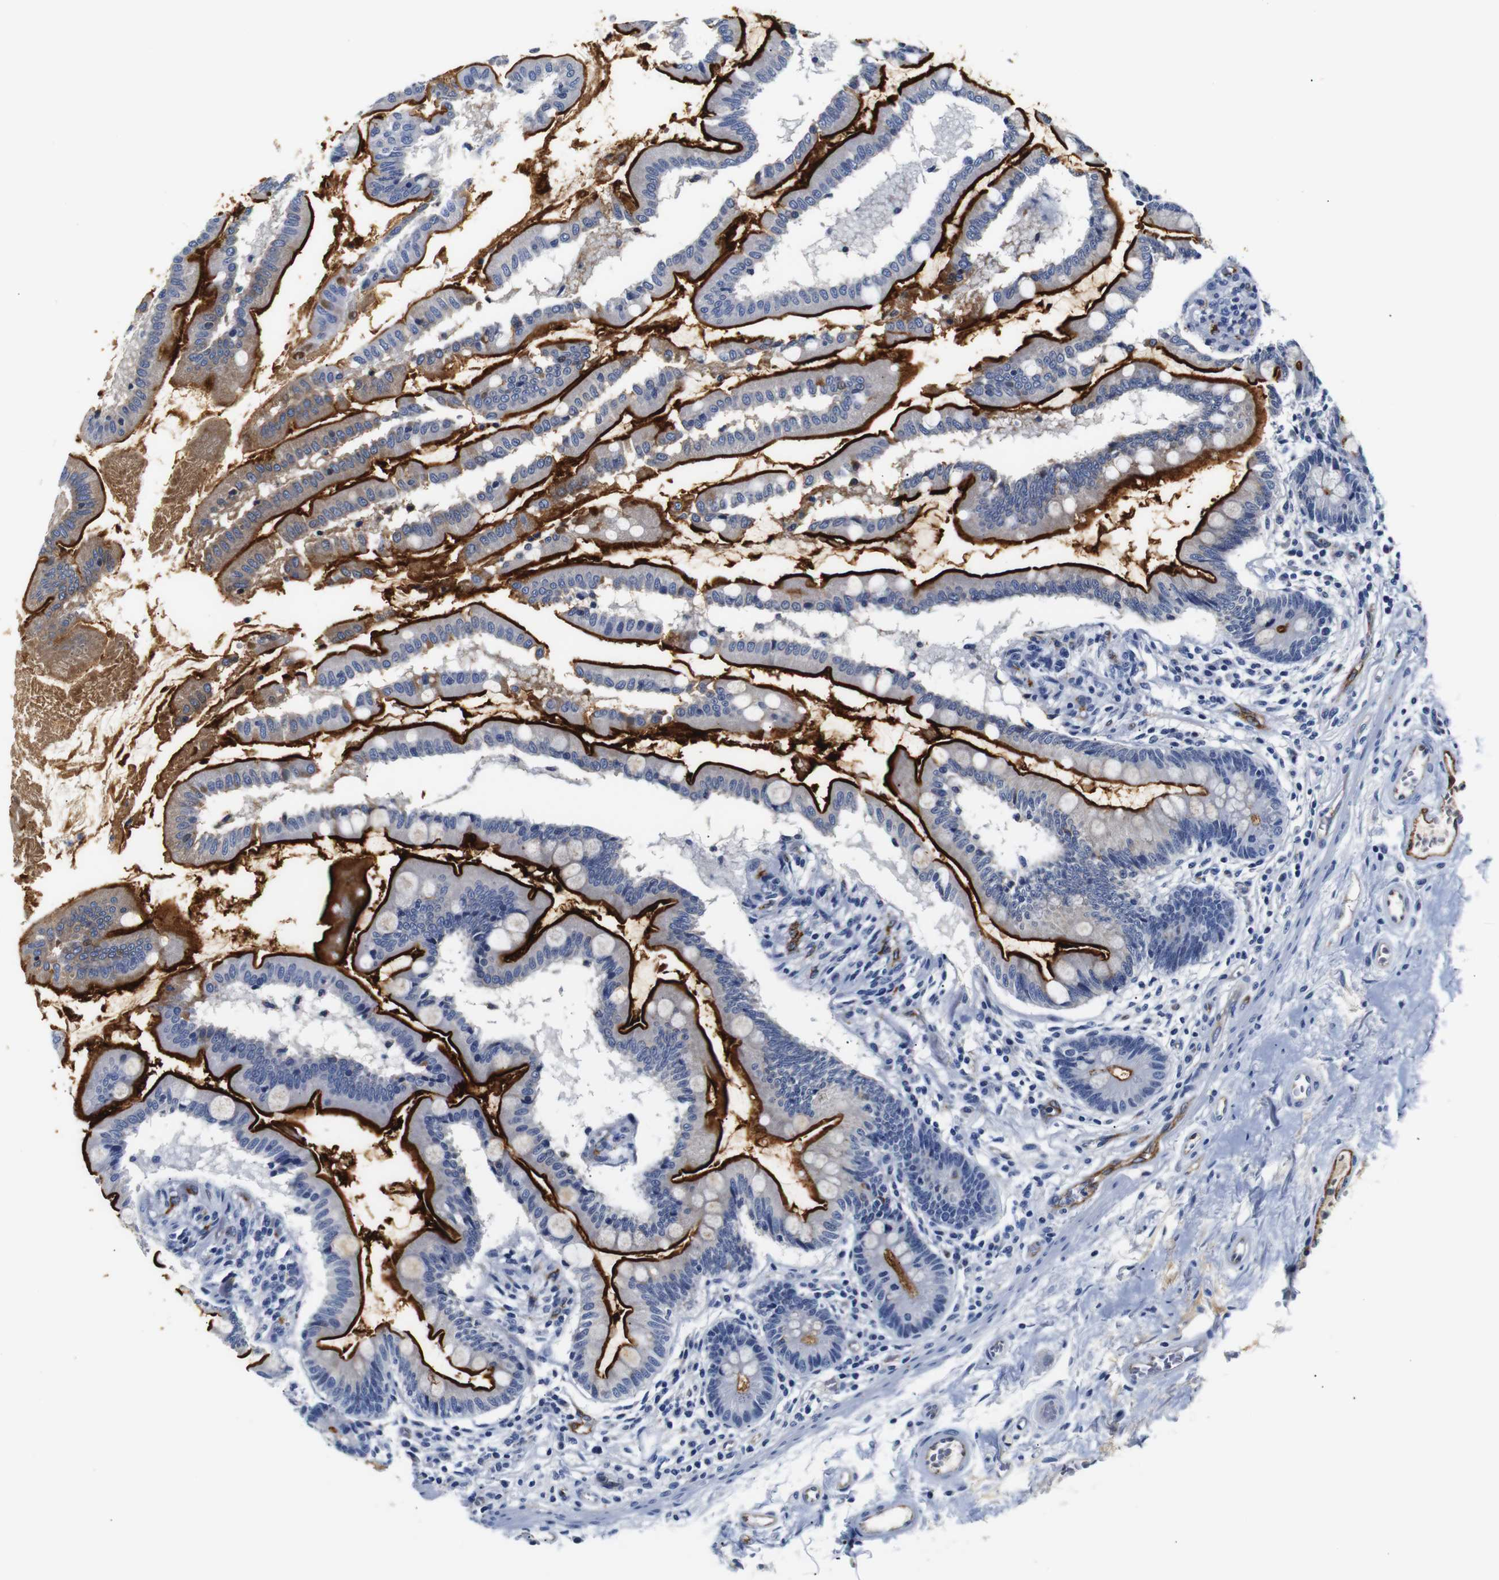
{"staining": {"intensity": "strong", "quantity": ">75%", "location": "cytoplasmic/membranous"}, "tissue": "small intestine", "cell_type": "Glandular cells", "image_type": "normal", "snomed": [{"axis": "morphology", "description": "Normal tissue, NOS"}, {"axis": "topography", "description": "Small intestine"}], "caption": "Unremarkable small intestine shows strong cytoplasmic/membranous positivity in approximately >75% of glandular cells, visualized by immunohistochemistry. (brown staining indicates protein expression, while blue staining denotes nuclei).", "gene": "MUC4", "patient": {"sex": "female", "age": 56}}